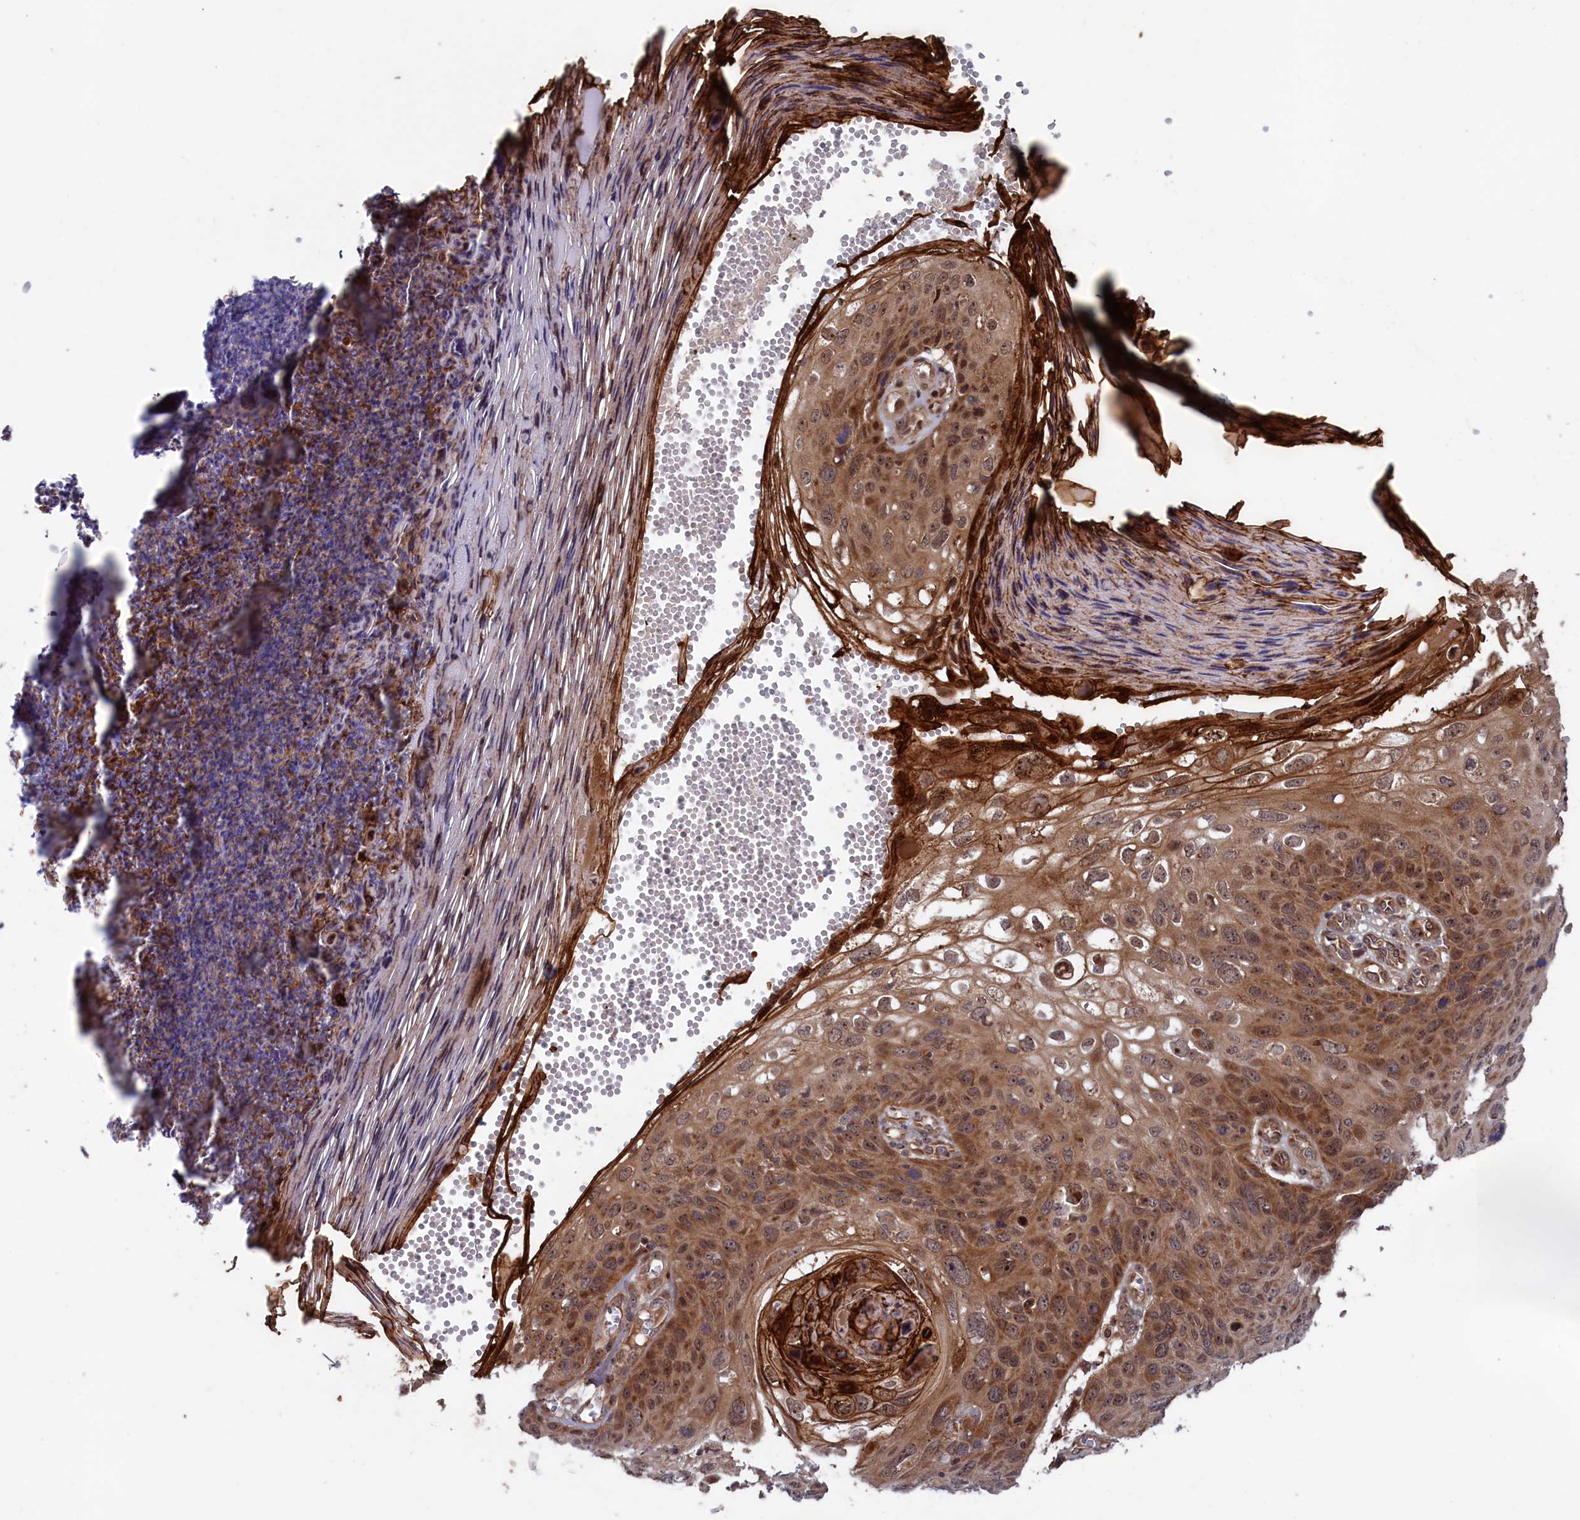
{"staining": {"intensity": "moderate", "quantity": ">75%", "location": "cytoplasmic/membranous,nuclear"}, "tissue": "skin cancer", "cell_type": "Tumor cells", "image_type": "cancer", "snomed": [{"axis": "morphology", "description": "Squamous cell carcinoma, NOS"}, {"axis": "topography", "description": "Skin"}], "caption": "Skin cancer tissue reveals moderate cytoplasmic/membranous and nuclear positivity in approximately >75% of tumor cells", "gene": "LSG1", "patient": {"sex": "female", "age": 90}}